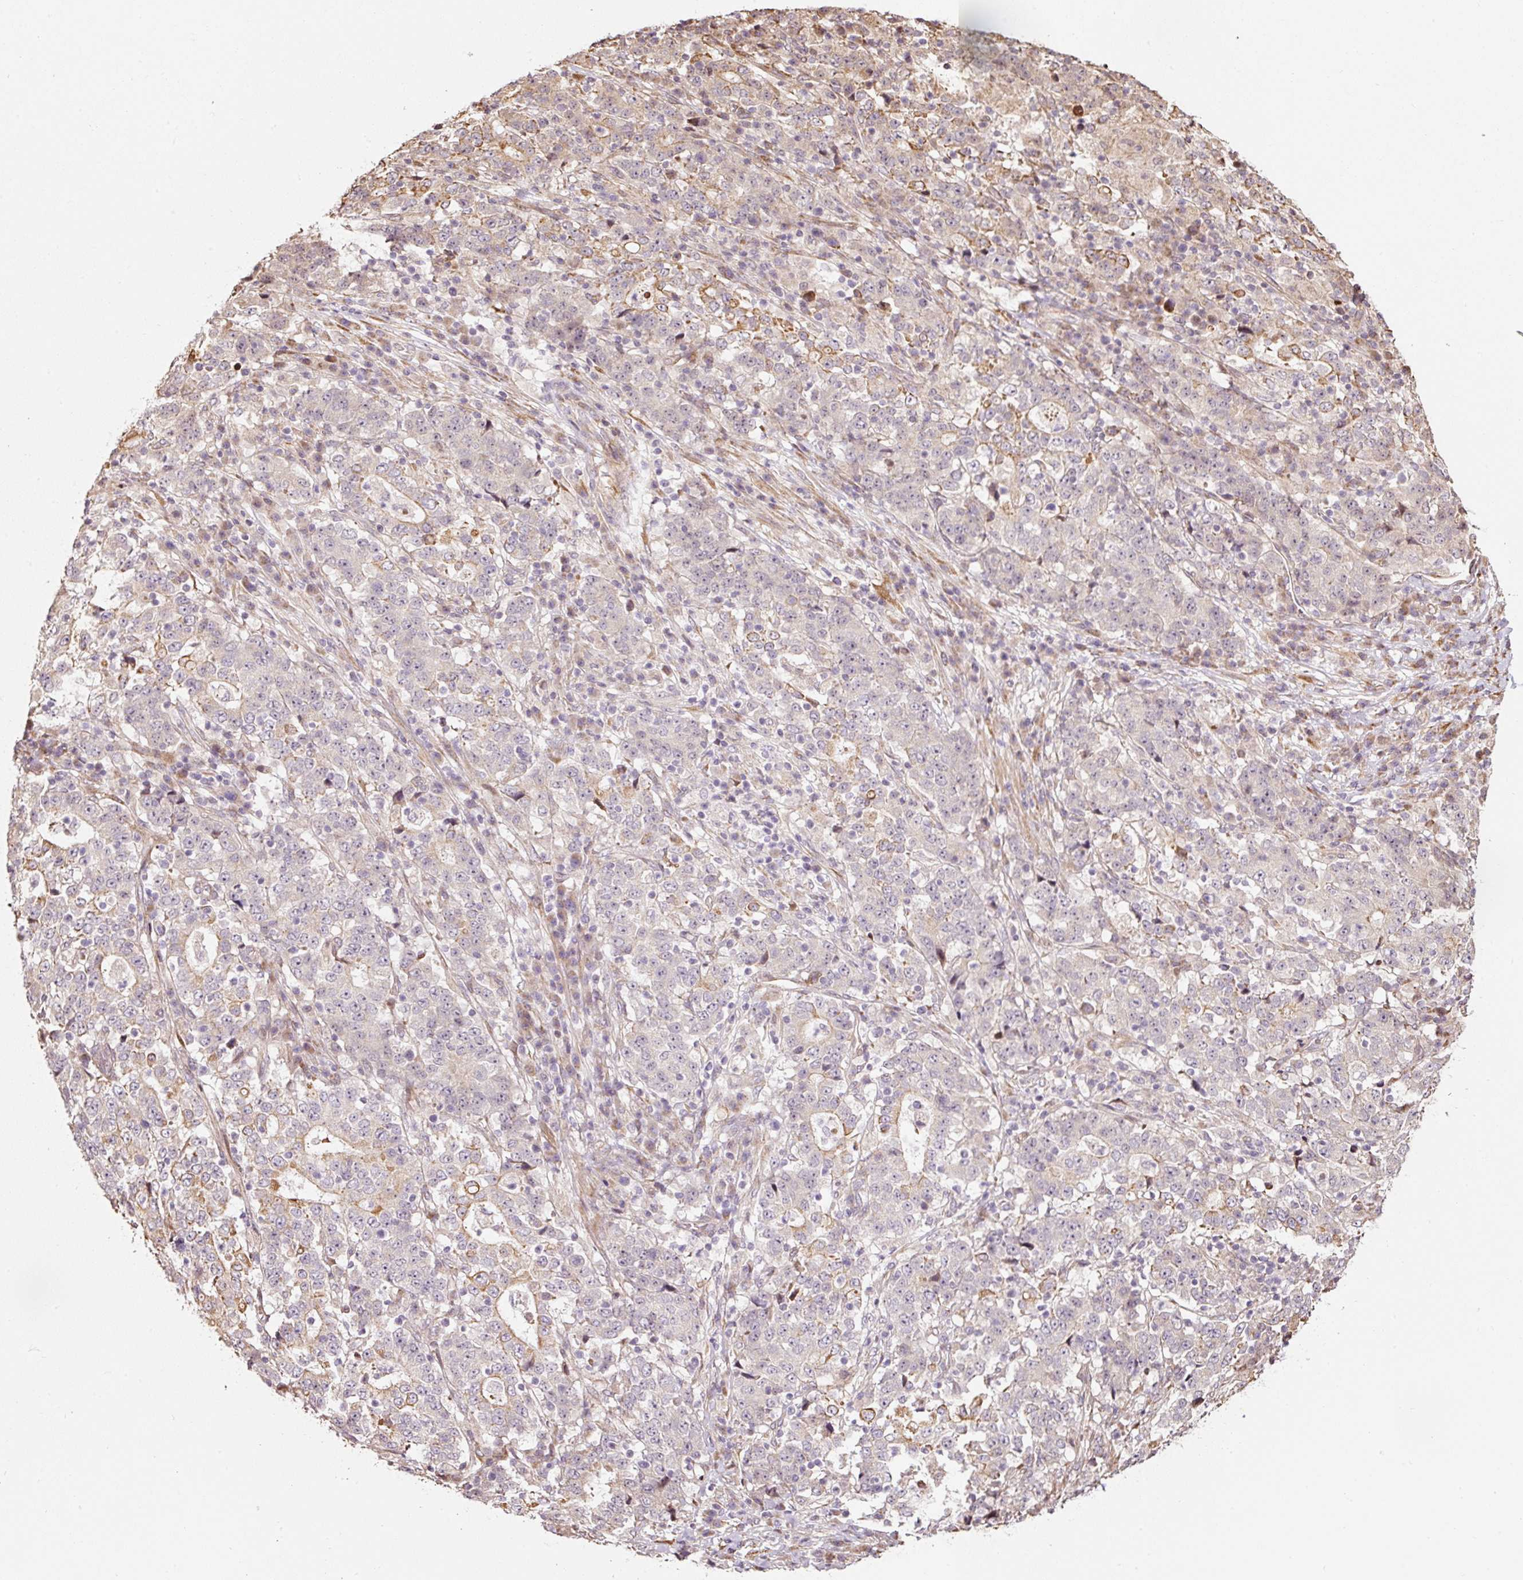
{"staining": {"intensity": "negative", "quantity": "none", "location": "none"}, "tissue": "stomach cancer", "cell_type": "Tumor cells", "image_type": "cancer", "snomed": [{"axis": "morphology", "description": "Adenocarcinoma, NOS"}, {"axis": "topography", "description": "Stomach"}], "caption": "Immunohistochemistry (IHC) image of neoplastic tissue: stomach cancer stained with DAB (3,3'-diaminobenzidine) shows no significant protein staining in tumor cells. Nuclei are stained in blue.", "gene": "ETF1", "patient": {"sex": "male", "age": 59}}